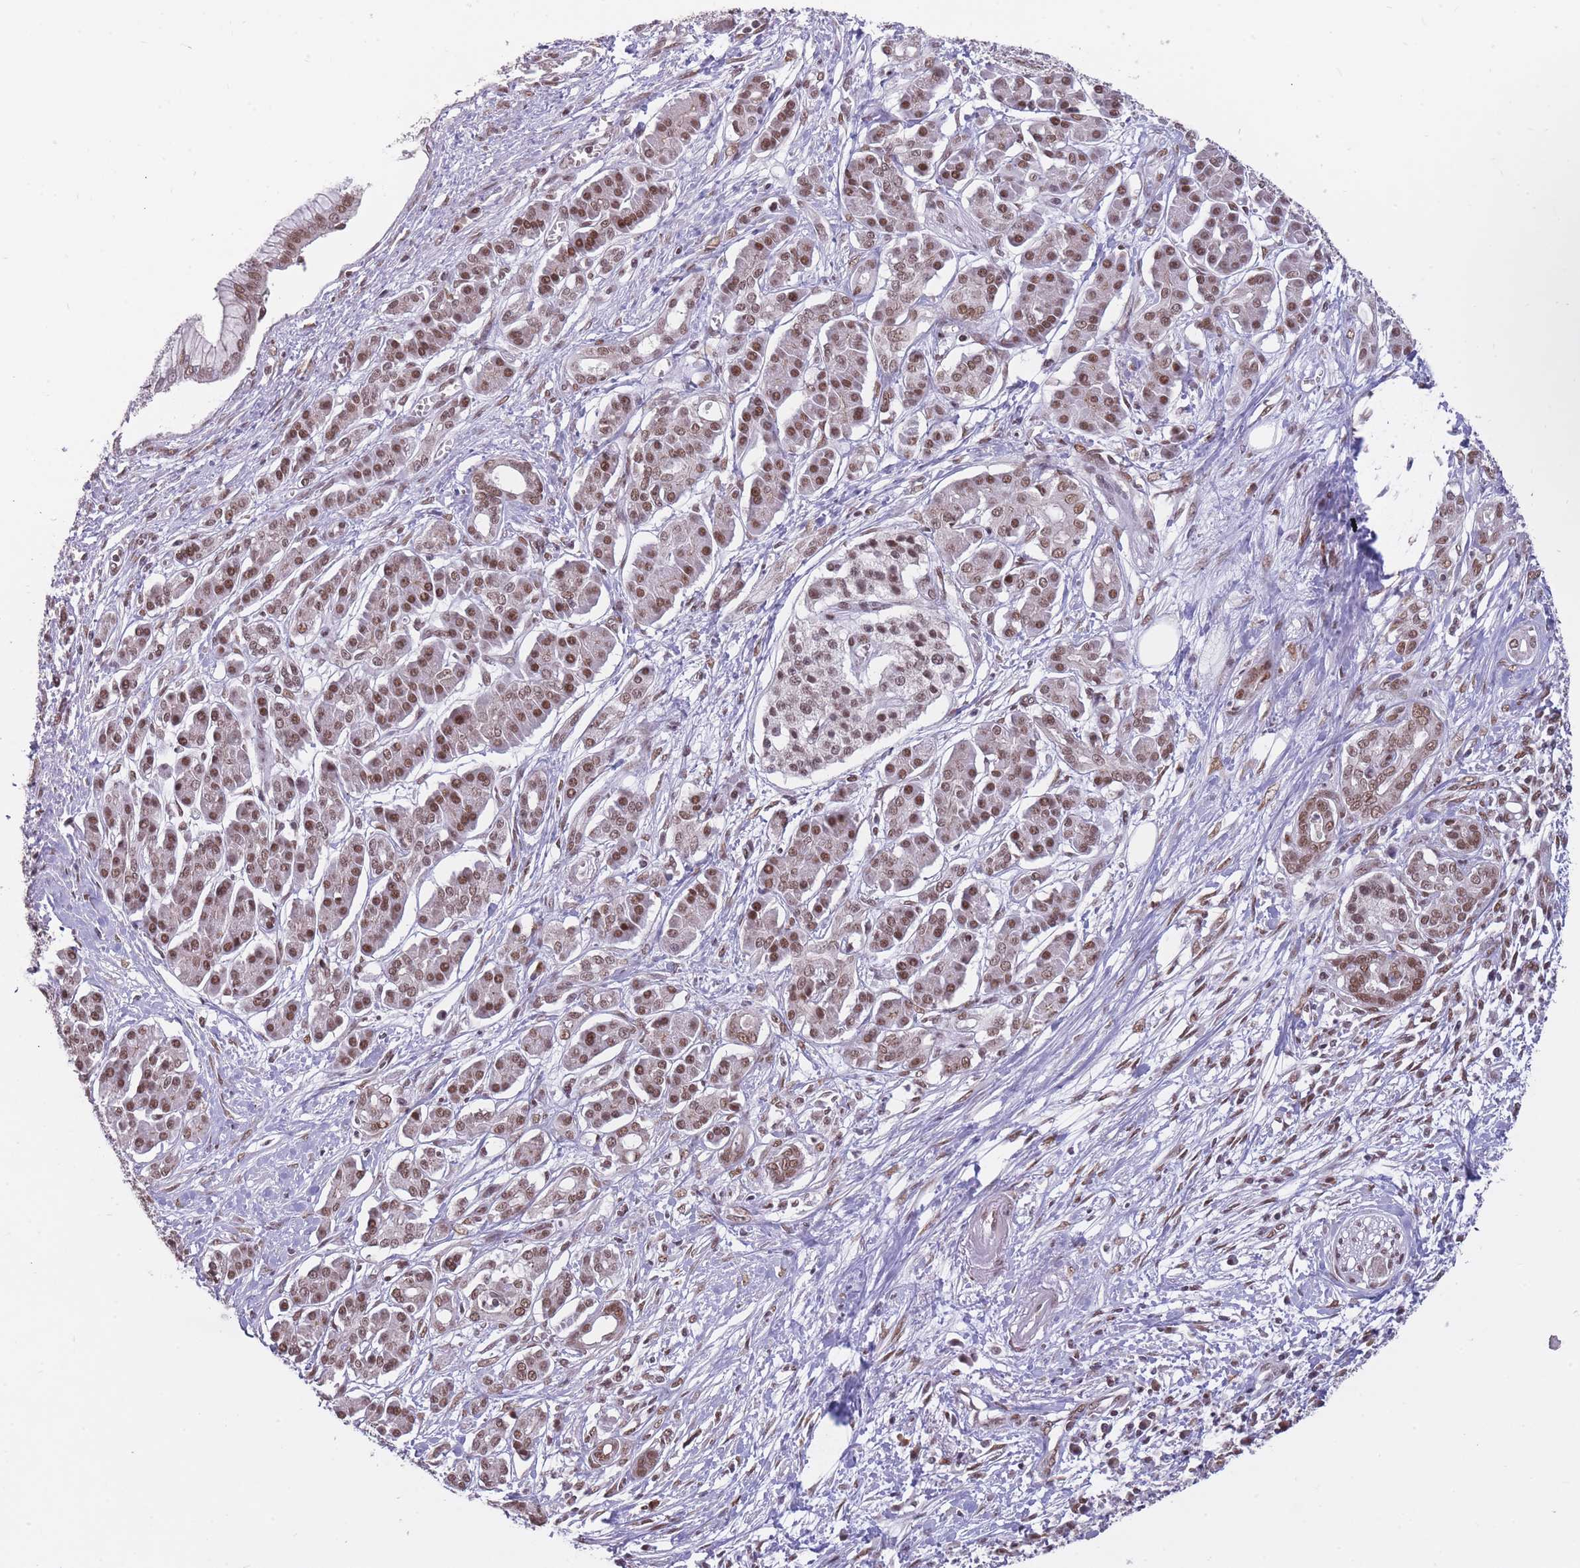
{"staining": {"intensity": "moderate", "quantity": ">75%", "location": "nuclear"}, "tissue": "pancreatic cancer", "cell_type": "Tumor cells", "image_type": "cancer", "snomed": [{"axis": "morphology", "description": "Adenocarcinoma, NOS"}, {"axis": "topography", "description": "Pancreas"}], "caption": "There is medium levels of moderate nuclear expression in tumor cells of pancreatic cancer, as demonstrated by immunohistochemical staining (brown color).", "gene": "HNRNPUL1", "patient": {"sex": "male", "age": 69}}